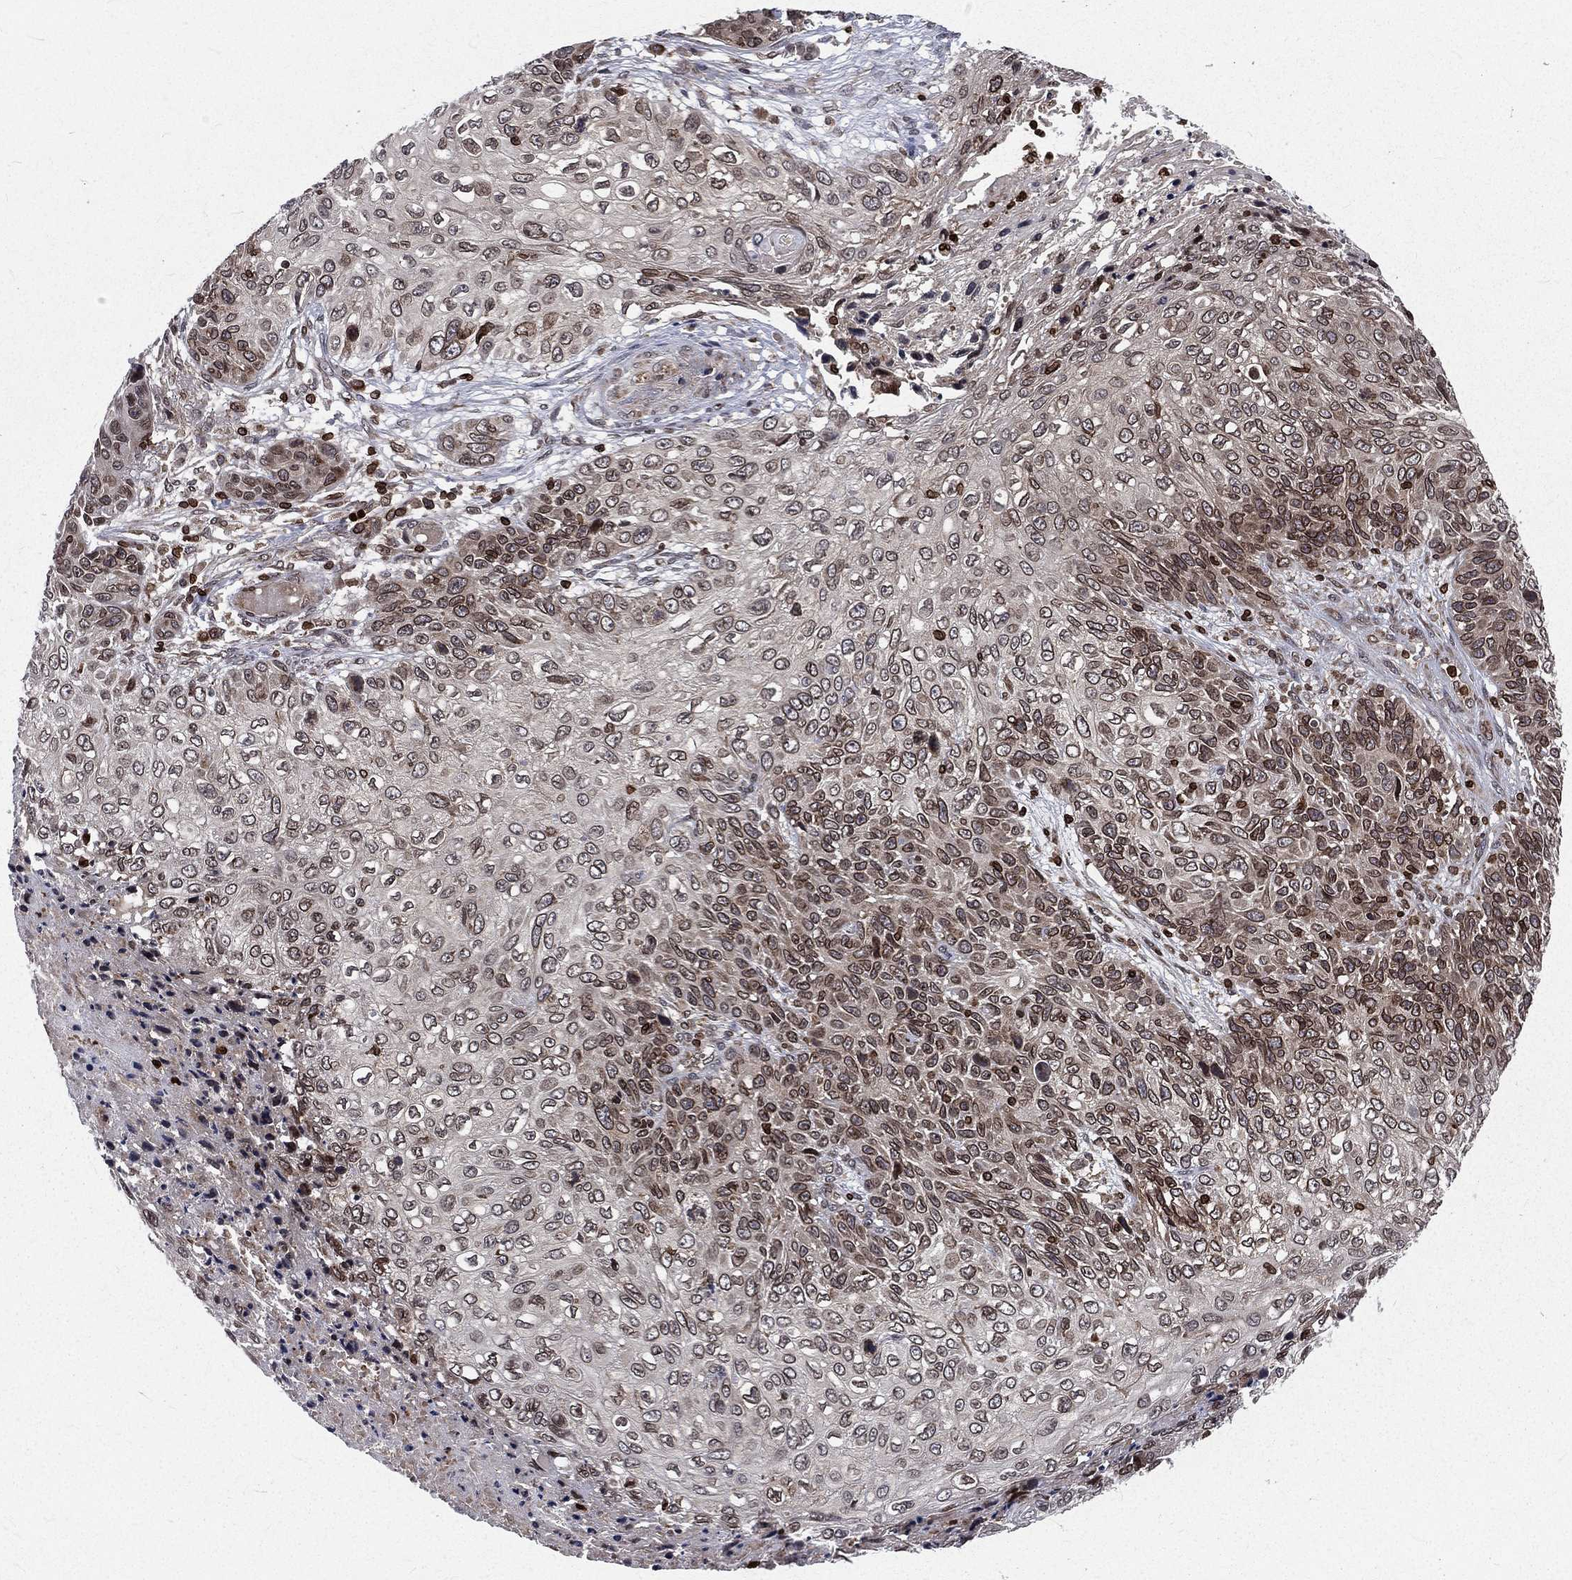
{"staining": {"intensity": "moderate", "quantity": "<25%", "location": "cytoplasmic/membranous,nuclear"}, "tissue": "skin cancer", "cell_type": "Tumor cells", "image_type": "cancer", "snomed": [{"axis": "morphology", "description": "Squamous cell carcinoma, NOS"}, {"axis": "topography", "description": "Skin"}], "caption": "Immunohistochemical staining of squamous cell carcinoma (skin) shows low levels of moderate cytoplasmic/membranous and nuclear staining in about <25% of tumor cells.", "gene": "LBR", "patient": {"sex": "male", "age": 92}}